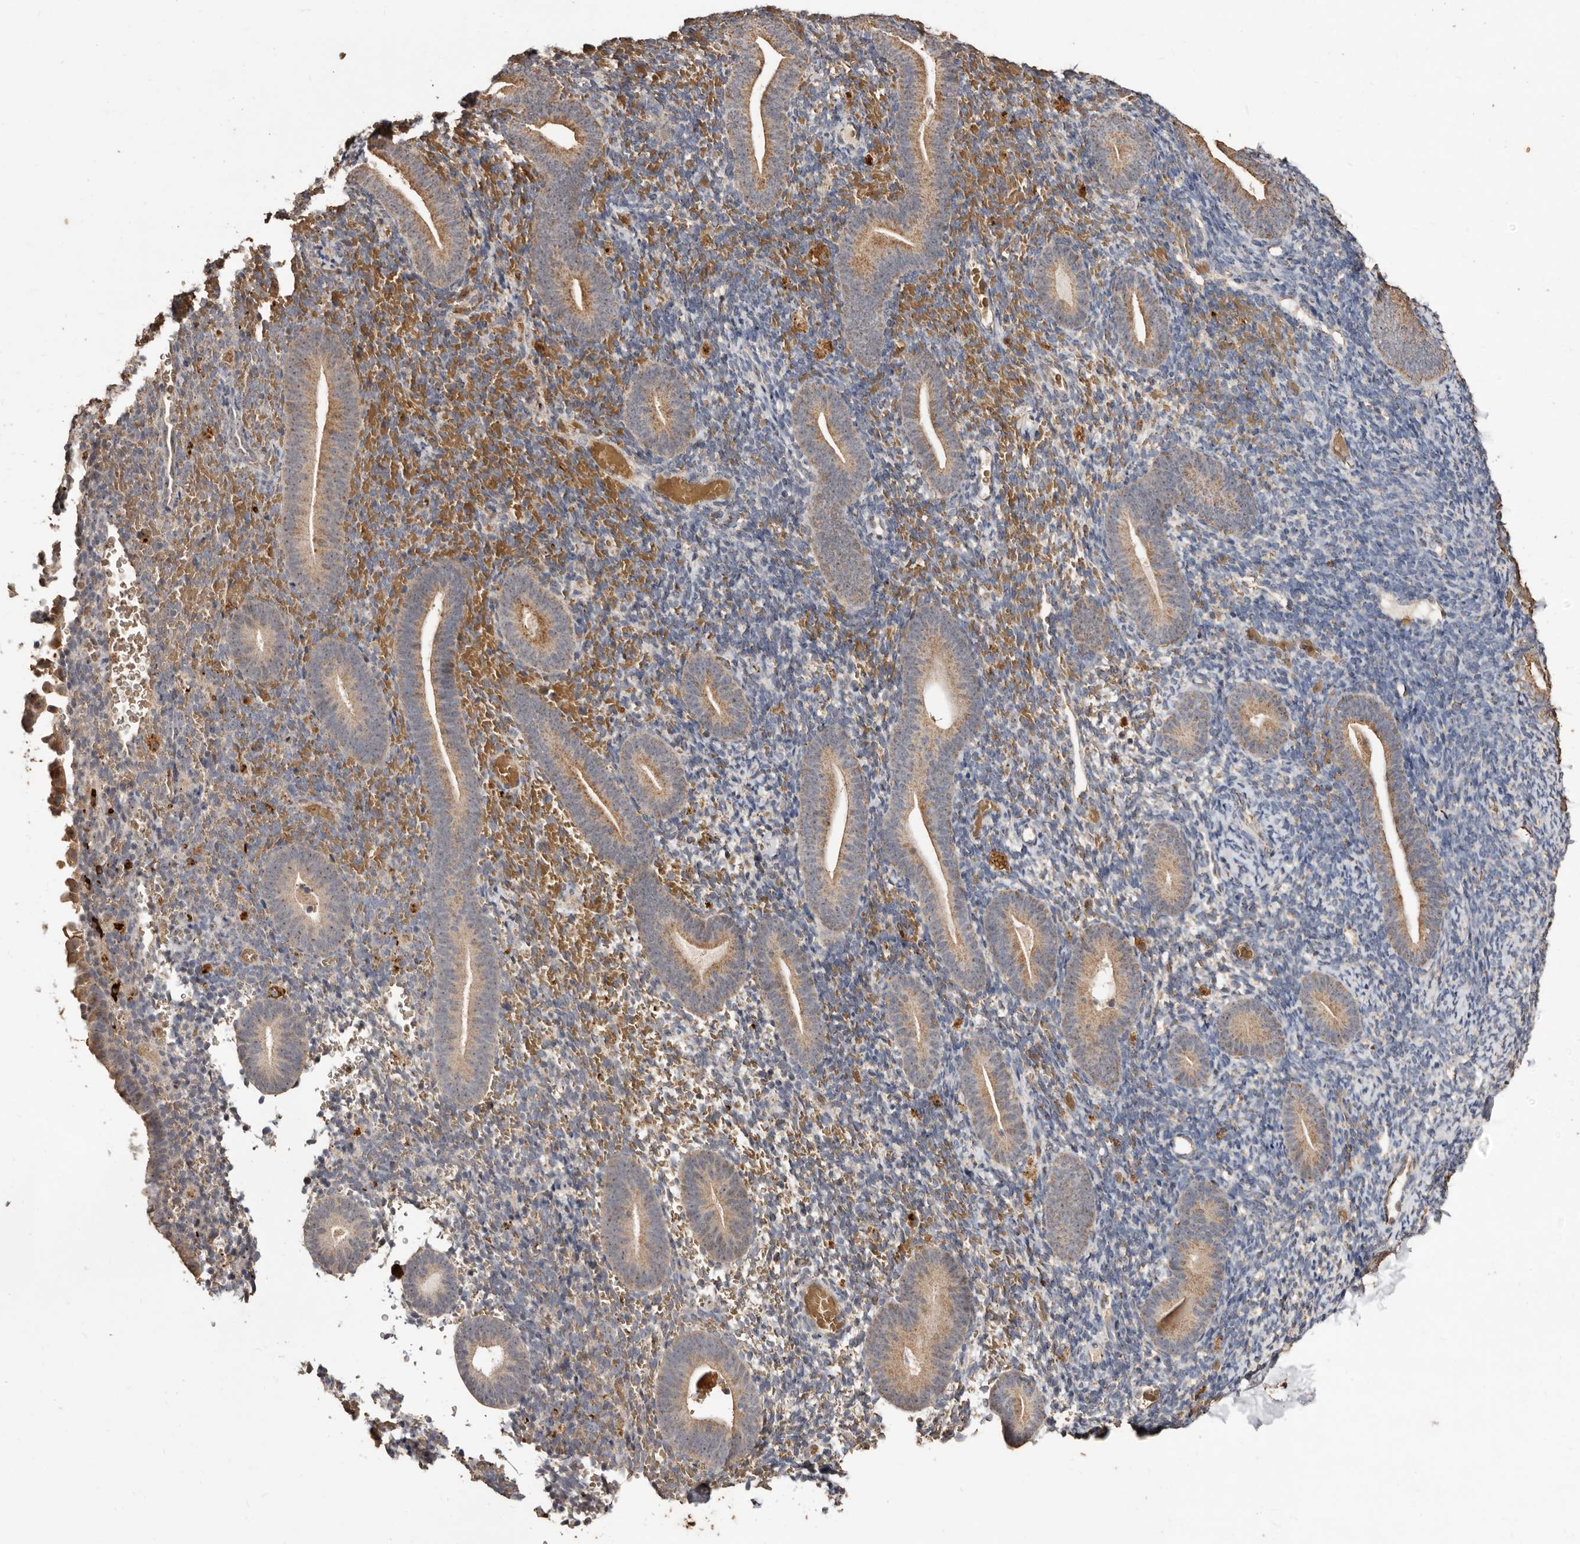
{"staining": {"intensity": "negative", "quantity": "none", "location": "none"}, "tissue": "endometrium", "cell_type": "Cells in endometrial stroma", "image_type": "normal", "snomed": [{"axis": "morphology", "description": "Normal tissue, NOS"}, {"axis": "topography", "description": "Endometrium"}], "caption": "Immunohistochemical staining of unremarkable endometrium reveals no significant expression in cells in endometrial stroma.", "gene": "GRAMD2A", "patient": {"sex": "female", "age": 51}}